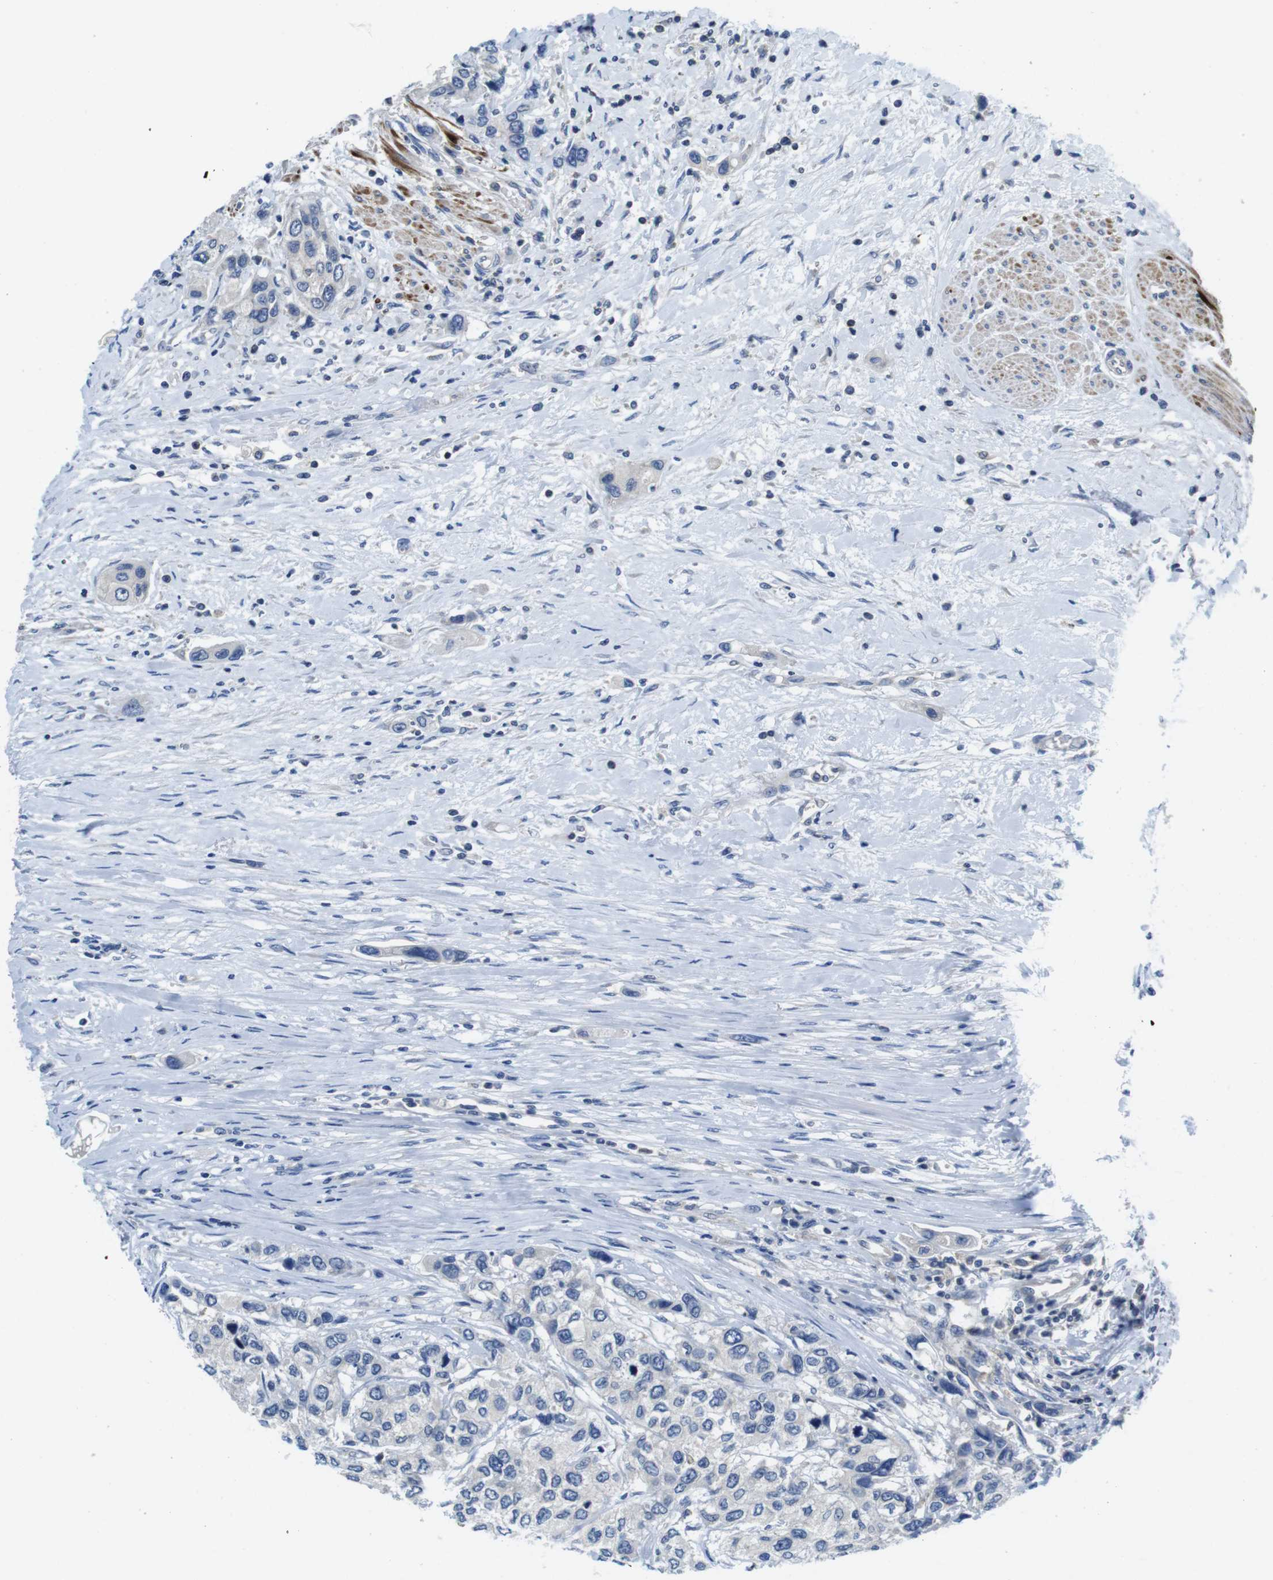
{"staining": {"intensity": "negative", "quantity": "none", "location": "none"}, "tissue": "urothelial cancer", "cell_type": "Tumor cells", "image_type": "cancer", "snomed": [{"axis": "morphology", "description": "Urothelial carcinoma, High grade"}, {"axis": "topography", "description": "Urinary bladder"}], "caption": "Photomicrograph shows no protein positivity in tumor cells of high-grade urothelial carcinoma tissue.", "gene": "PIK3CD", "patient": {"sex": "female", "age": 56}}